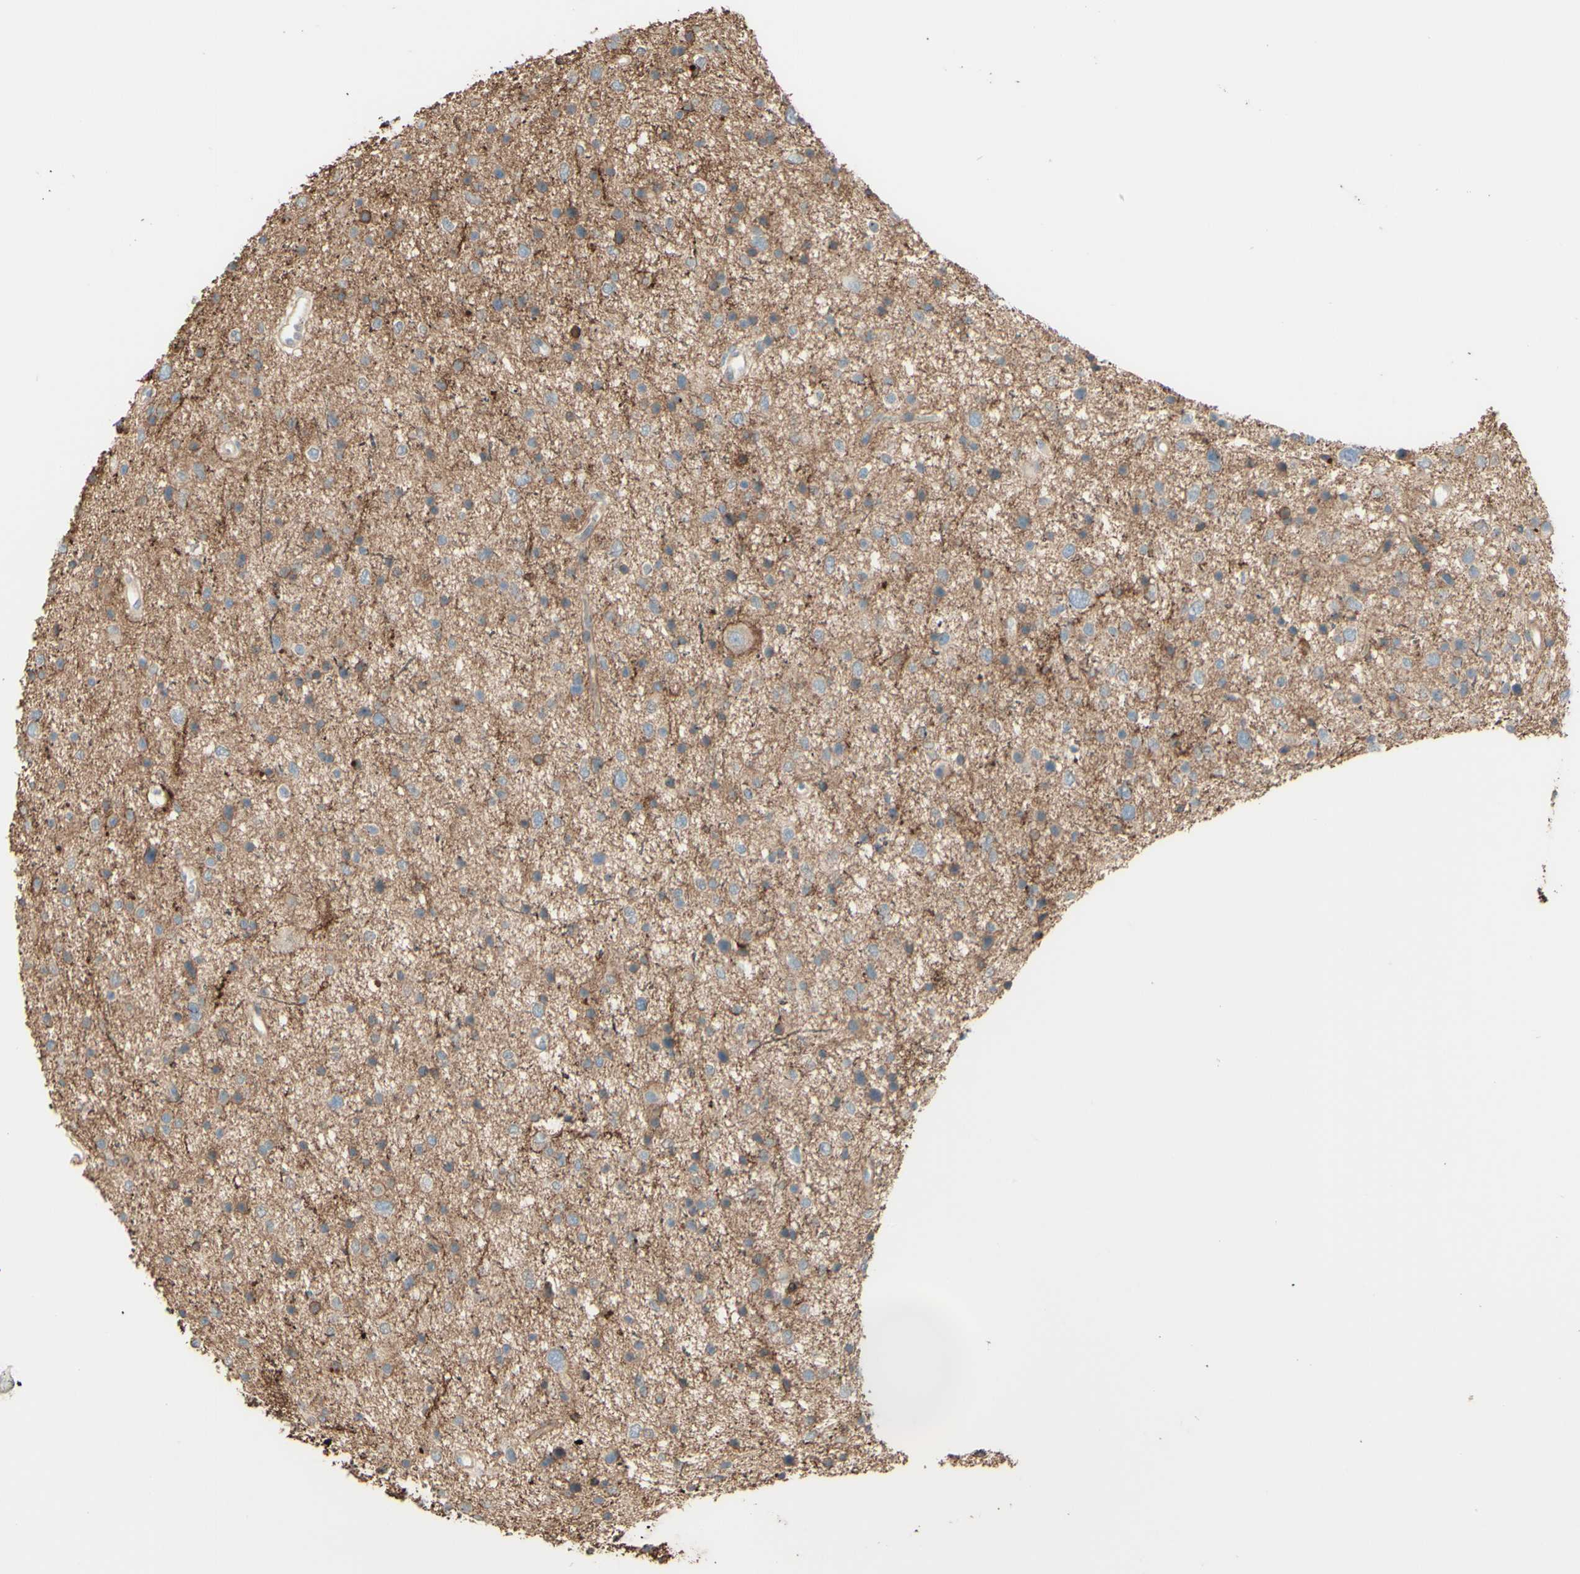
{"staining": {"intensity": "negative", "quantity": "none", "location": "none"}, "tissue": "glioma", "cell_type": "Tumor cells", "image_type": "cancer", "snomed": [{"axis": "morphology", "description": "Glioma, malignant, Low grade"}, {"axis": "topography", "description": "Brain"}], "caption": "Tumor cells show no significant staining in malignant glioma (low-grade).", "gene": "RNF149", "patient": {"sex": "female", "age": 37}}